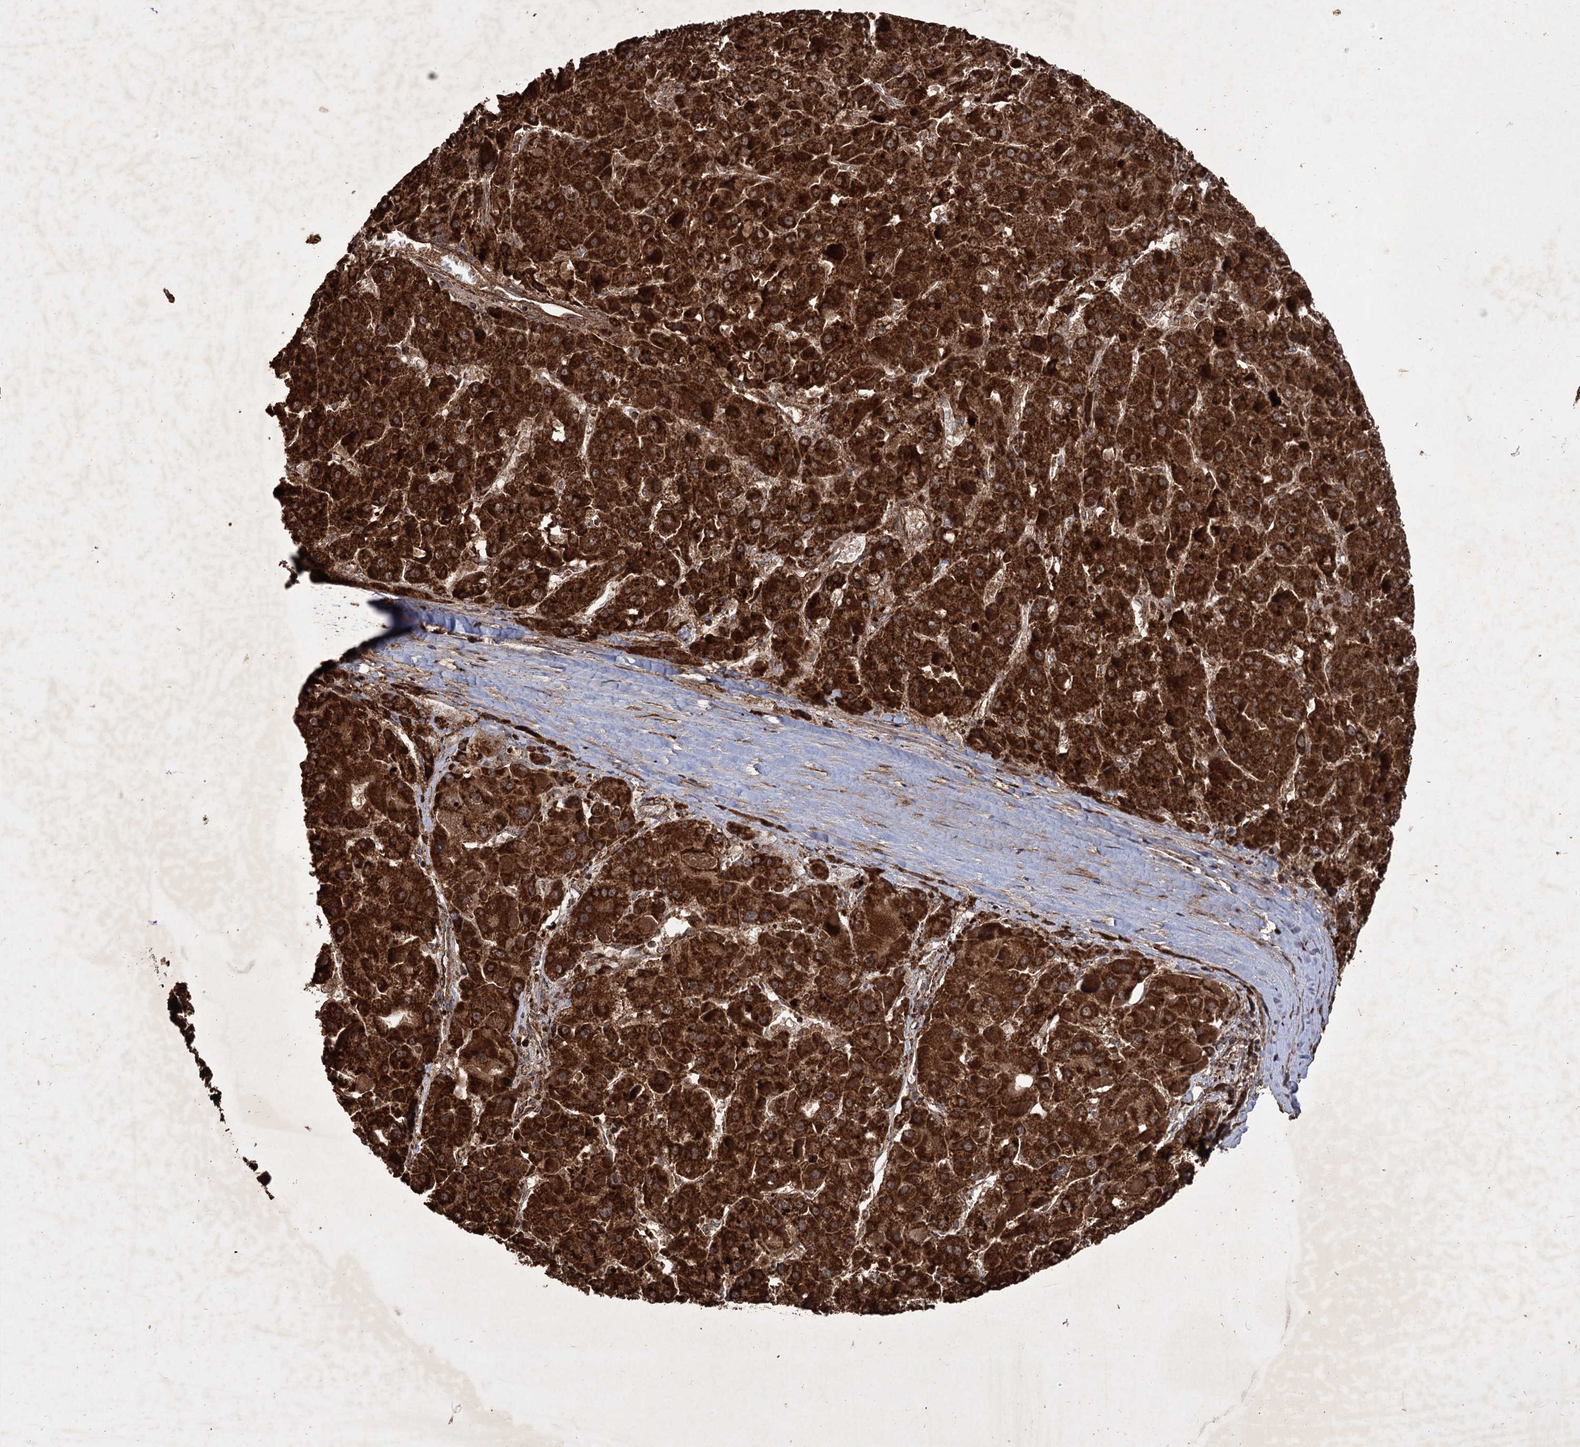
{"staining": {"intensity": "strong", "quantity": ">75%", "location": "cytoplasmic/membranous"}, "tissue": "liver cancer", "cell_type": "Tumor cells", "image_type": "cancer", "snomed": [{"axis": "morphology", "description": "Carcinoma, Hepatocellular, NOS"}, {"axis": "topography", "description": "Liver"}], "caption": "Protein expression analysis of hepatocellular carcinoma (liver) reveals strong cytoplasmic/membranous staining in about >75% of tumor cells.", "gene": "IPO4", "patient": {"sex": "female", "age": 73}}